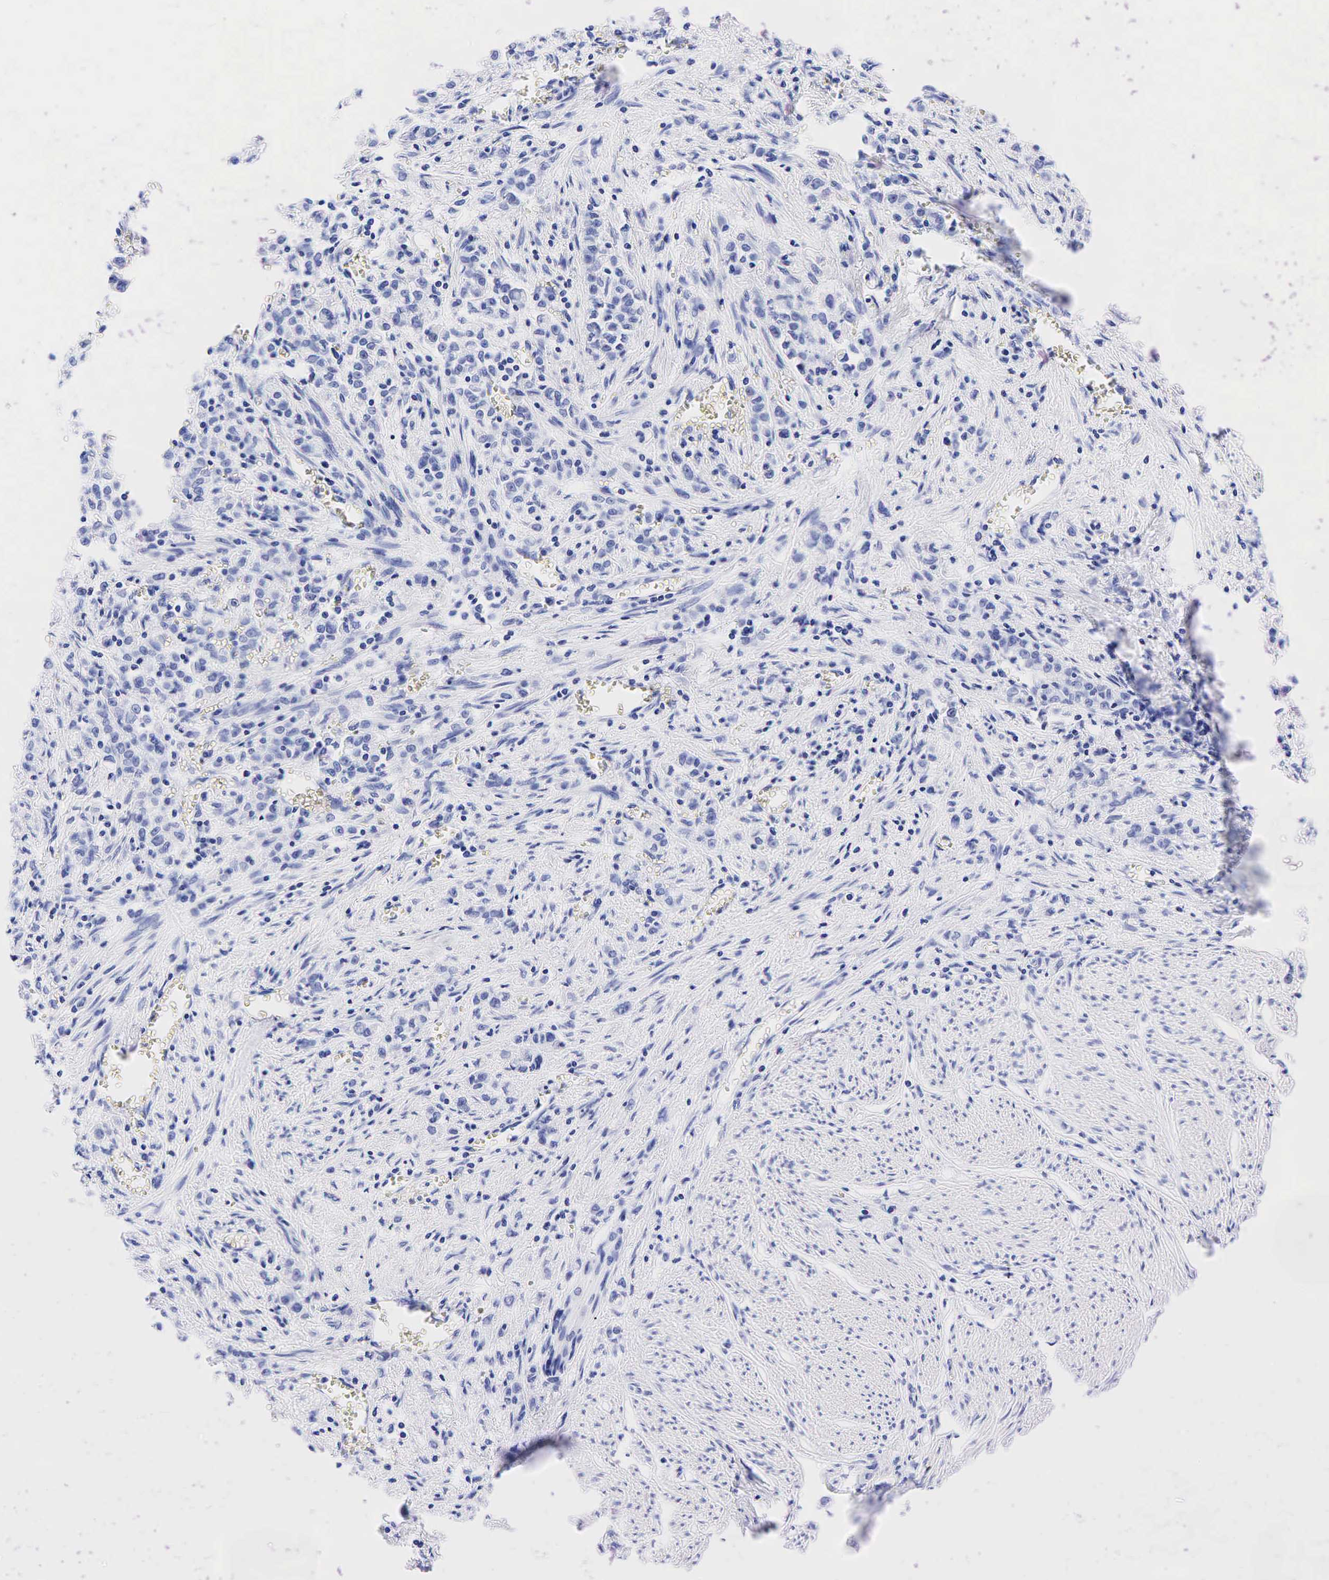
{"staining": {"intensity": "negative", "quantity": "none", "location": "none"}, "tissue": "stomach cancer", "cell_type": "Tumor cells", "image_type": "cancer", "snomed": [{"axis": "morphology", "description": "Adenocarcinoma, NOS"}, {"axis": "topography", "description": "Stomach"}], "caption": "Immunohistochemical staining of human stomach cancer (adenocarcinoma) exhibits no significant staining in tumor cells.", "gene": "ESR1", "patient": {"sex": "male", "age": 72}}